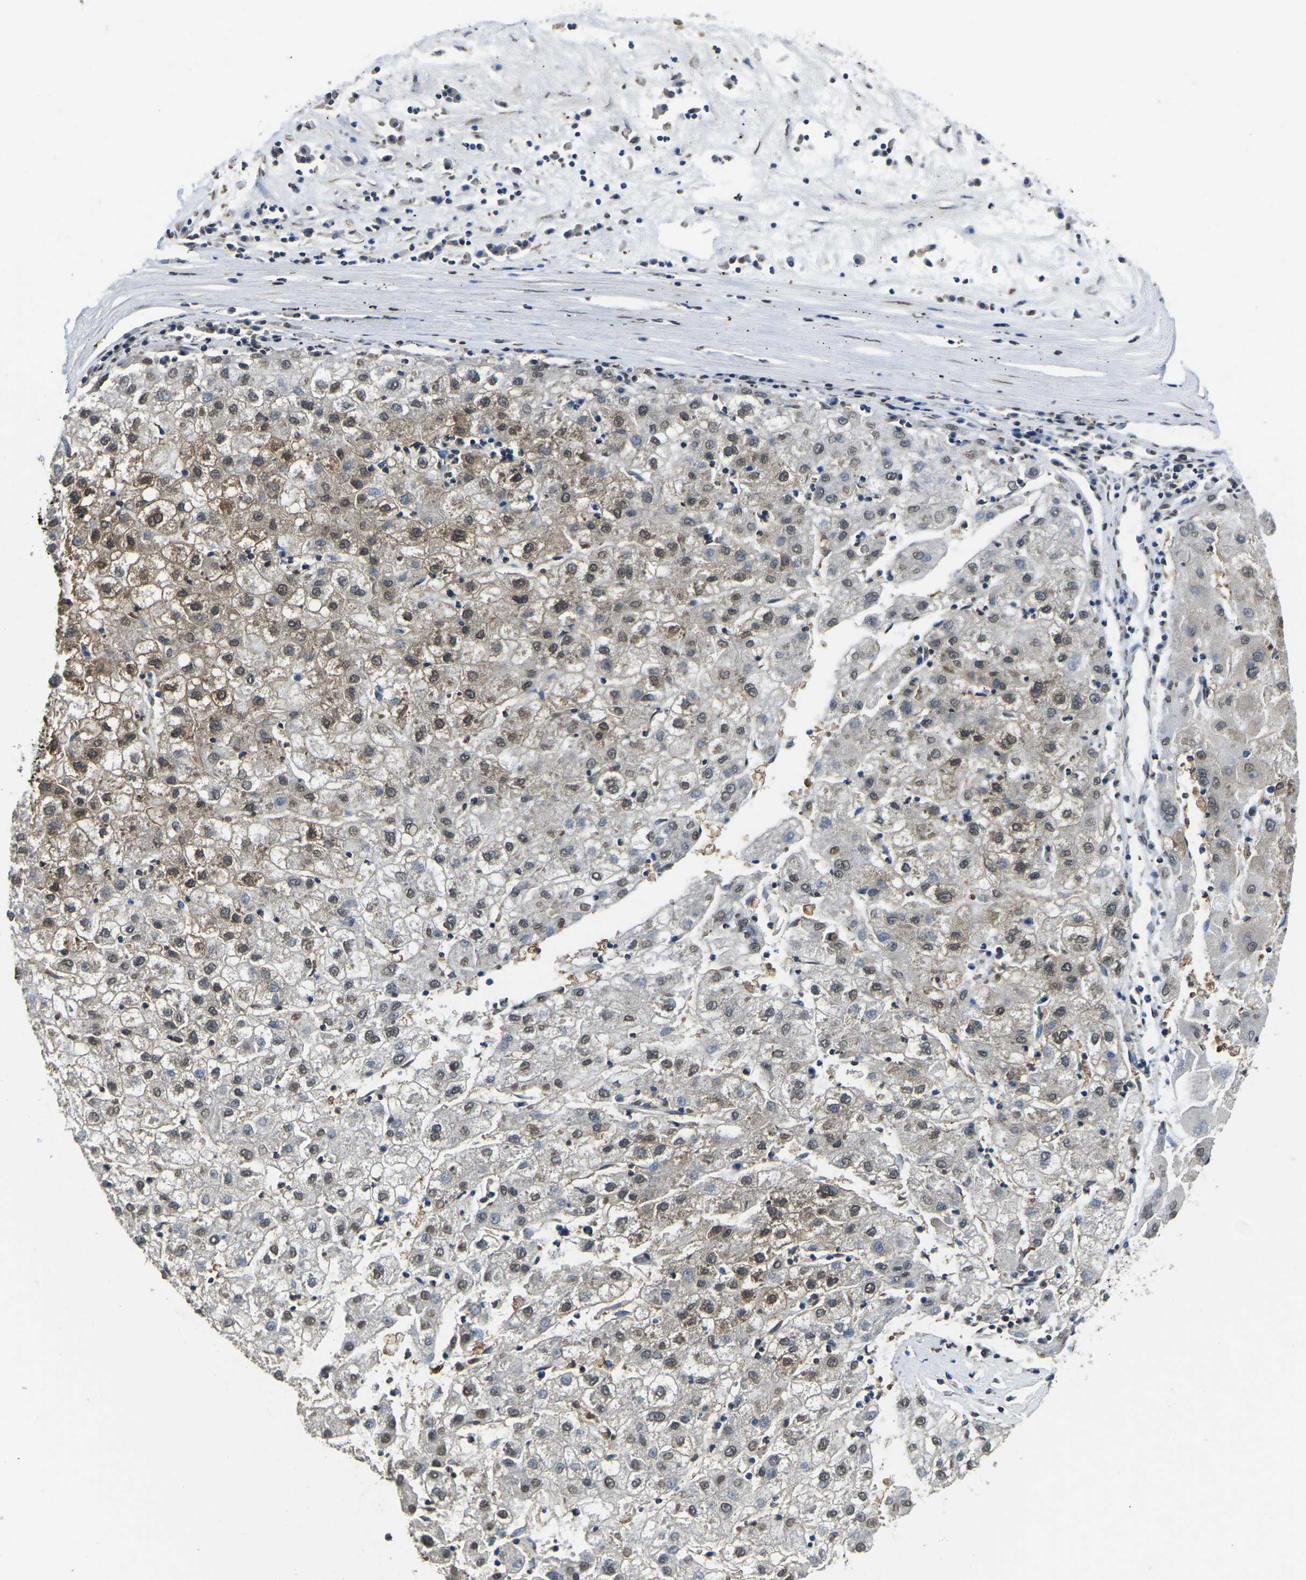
{"staining": {"intensity": "moderate", "quantity": "25%-75%", "location": "cytoplasmic/membranous,nuclear"}, "tissue": "liver cancer", "cell_type": "Tumor cells", "image_type": "cancer", "snomed": [{"axis": "morphology", "description": "Carcinoma, Hepatocellular, NOS"}, {"axis": "topography", "description": "Liver"}], "caption": "Moderate cytoplasmic/membranous and nuclear positivity is present in about 25%-75% of tumor cells in hepatocellular carcinoma (liver).", "gene": "SCNN1B", "patient": {"sex": "male", "age": 72}}